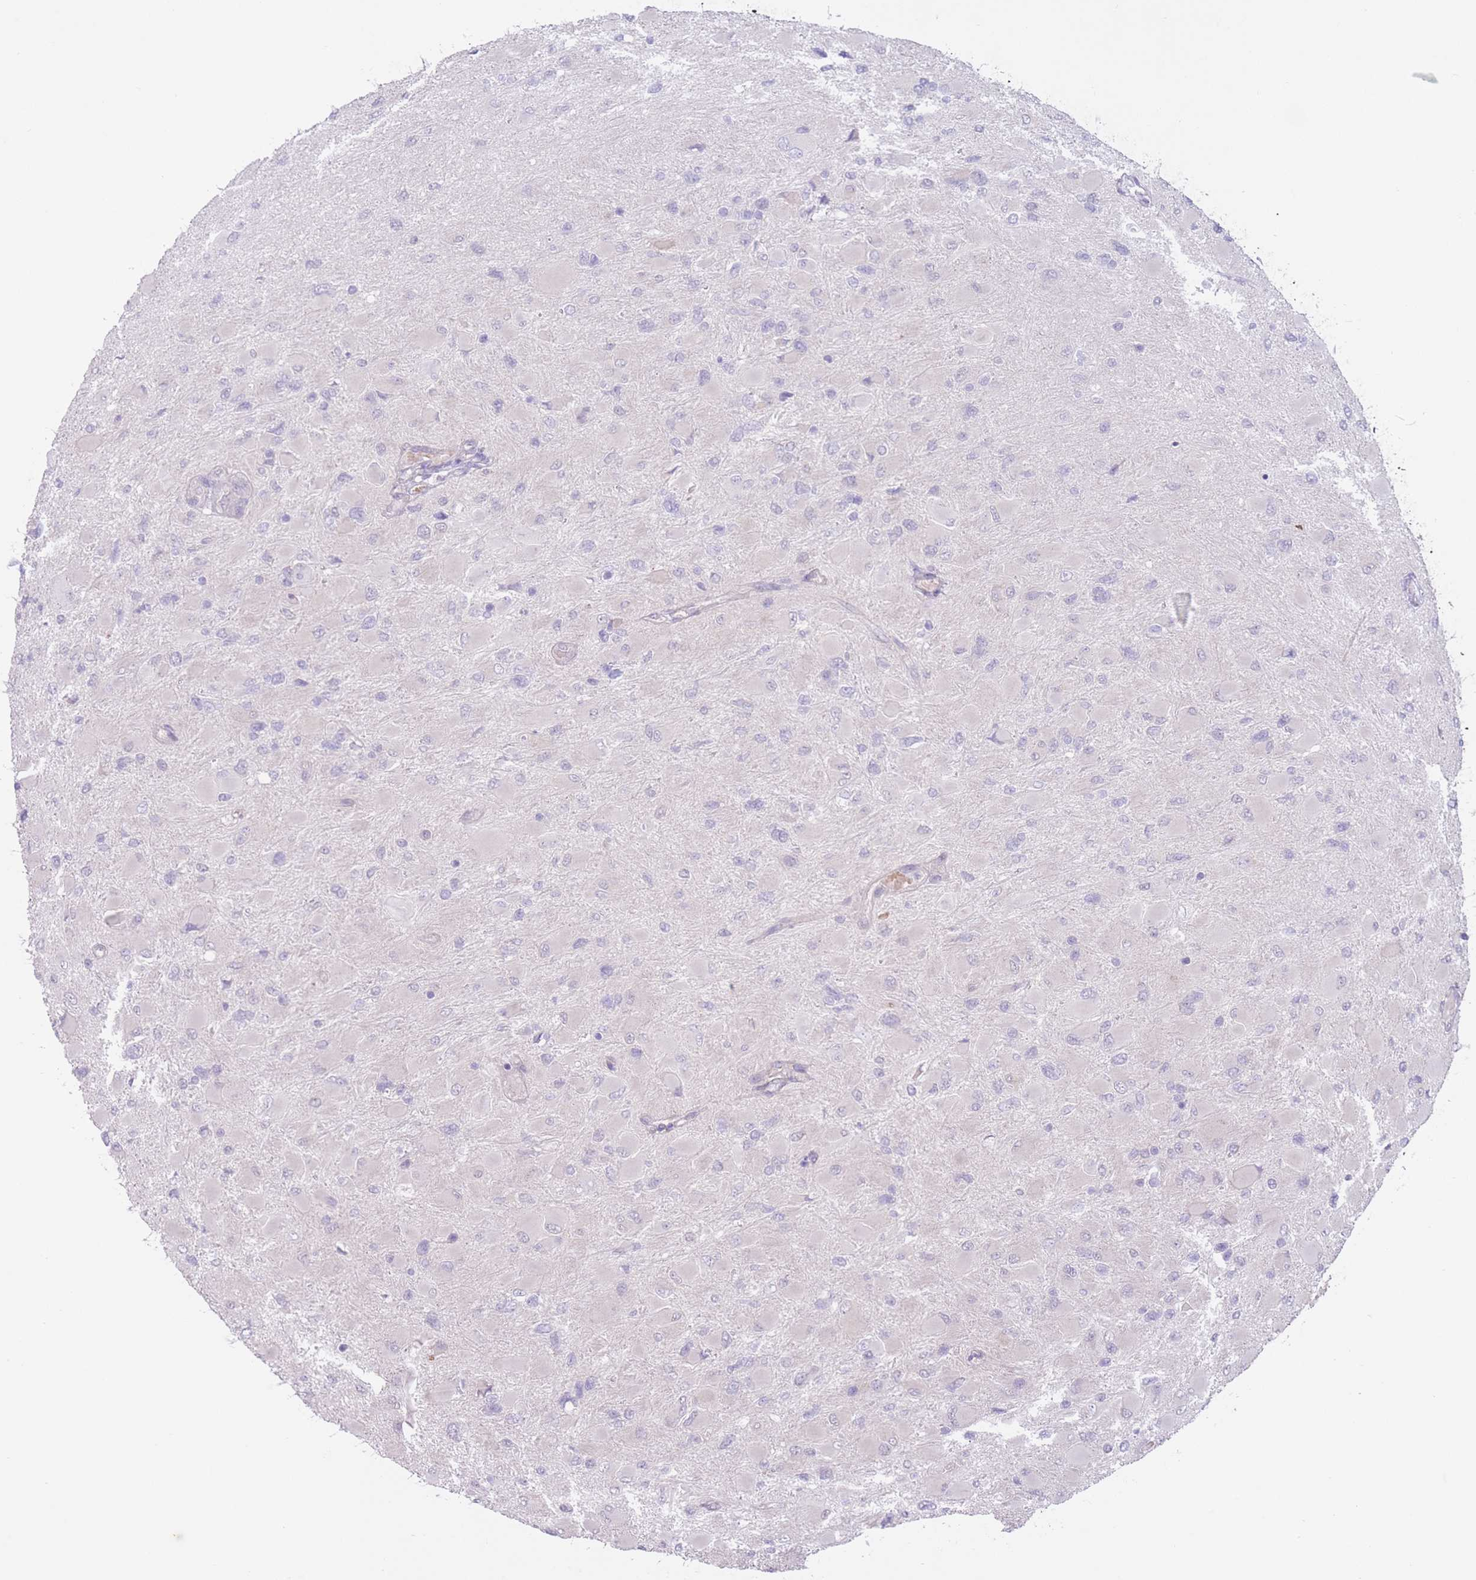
{"staining": {"intensity": "negative", "quantity": "none", "location": "none"}, "tissue": "glioma", "cell_type": "Tumor cells", "image_type": "cancer", "snomed": [{"axis": "morphology", "description": "Glioma, malignant, High grade"}, {"axis": "topography", "description": "Cerebral cortex"}], "caption": "IHC of malignant glioma (high-grade) reveals no staining in tumor cells.", "gene": "ARPIN", "patient": {"sex": "female", "age": 36}}